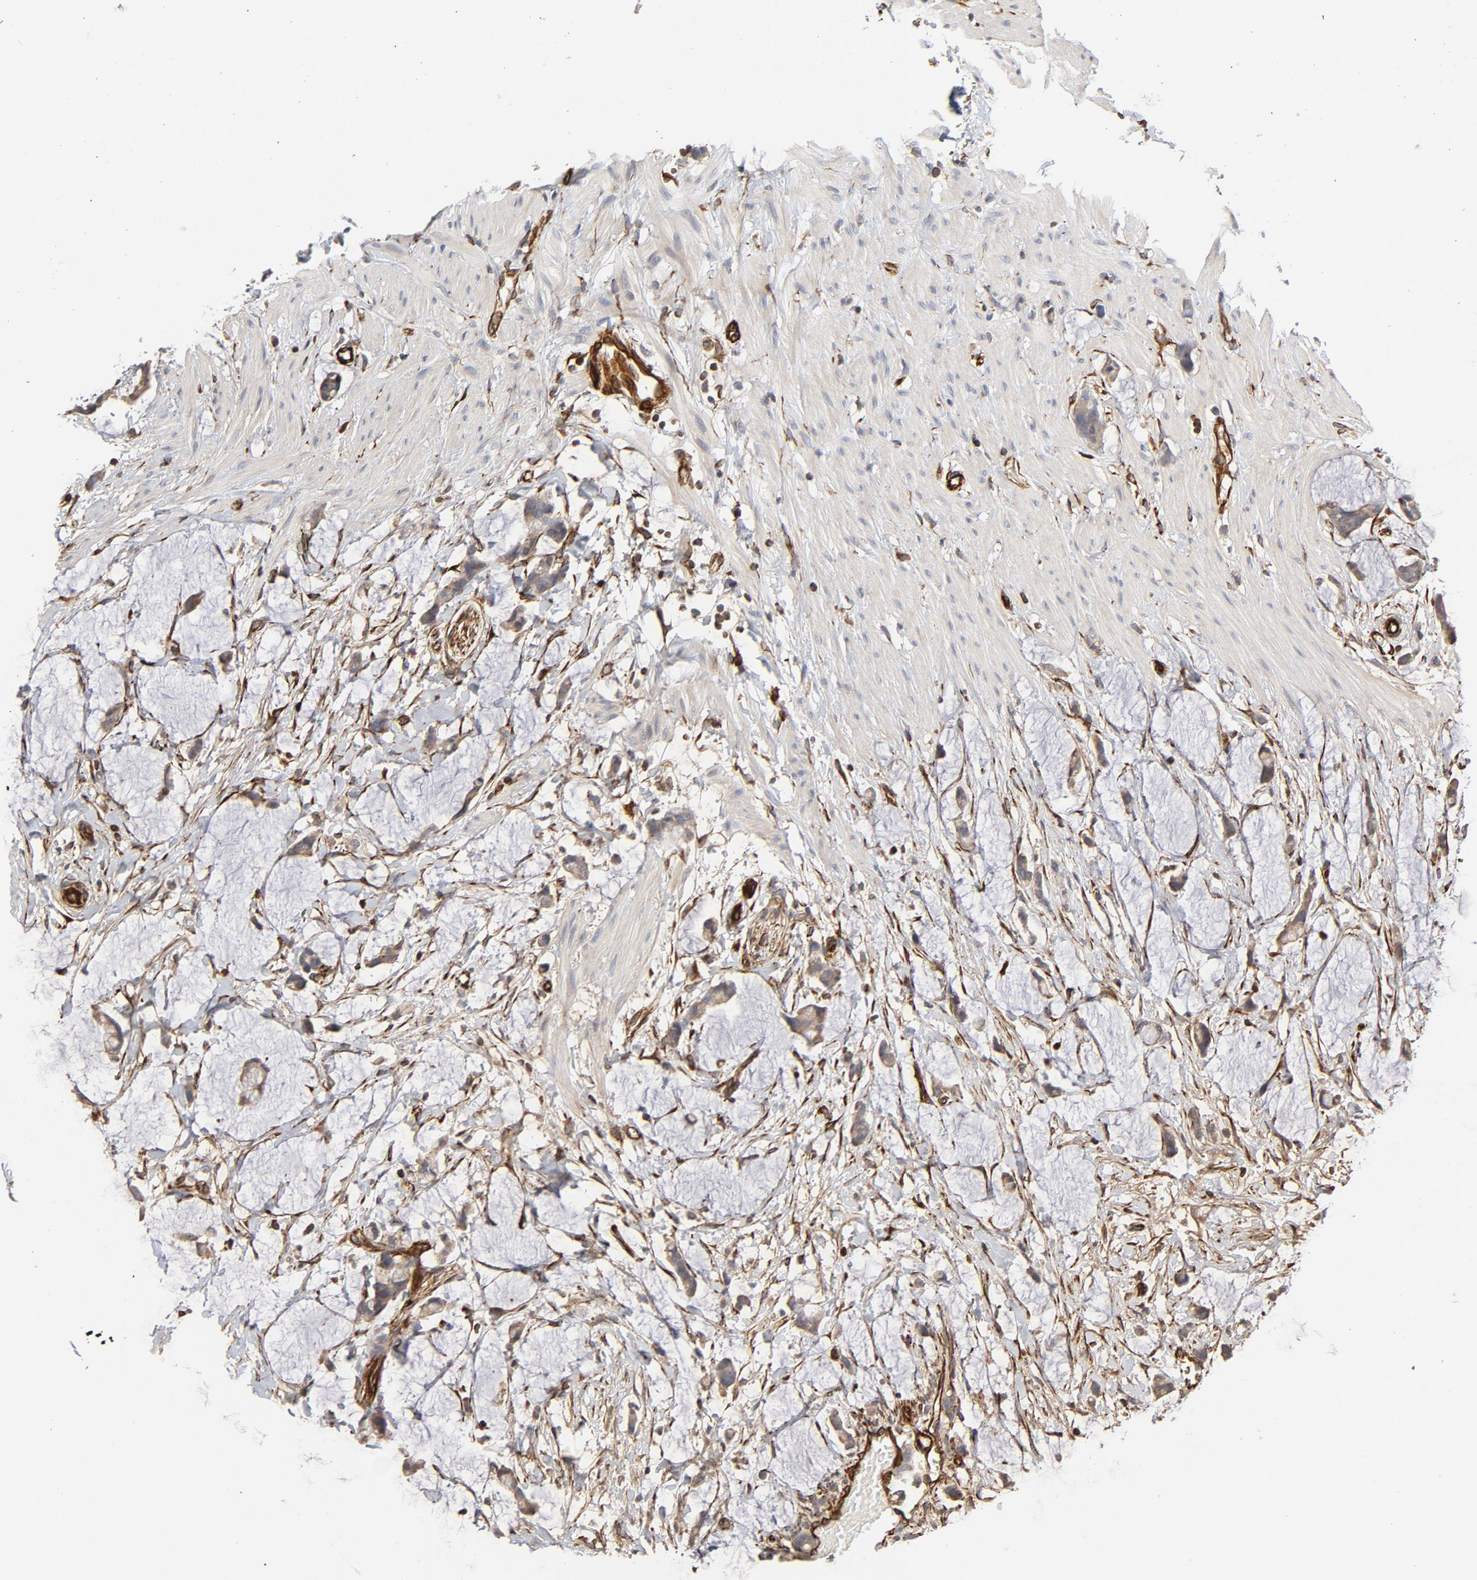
{"staining": {"intensity": "weak", "quantity": ">75%", "location": "cytoplasmic/membranous"}, "tissue": "colorectal cancer", "cell_type": "Tumor cells", "image_type": "cancer", "snomed": [{"axis": "morphology", "description": "Adenocarcinoma, NOS"}, {"axis": "topography", "description": "Colon"}], "caption": "IHC (DAB) staining of human adenocarcinoma (colorectal) exhibits weak cytoplasmic/membranous protein positivity in about >75% of tumor cells.", "gene": "FAM118A", "patient": {"sex": "male", "age": 14}}